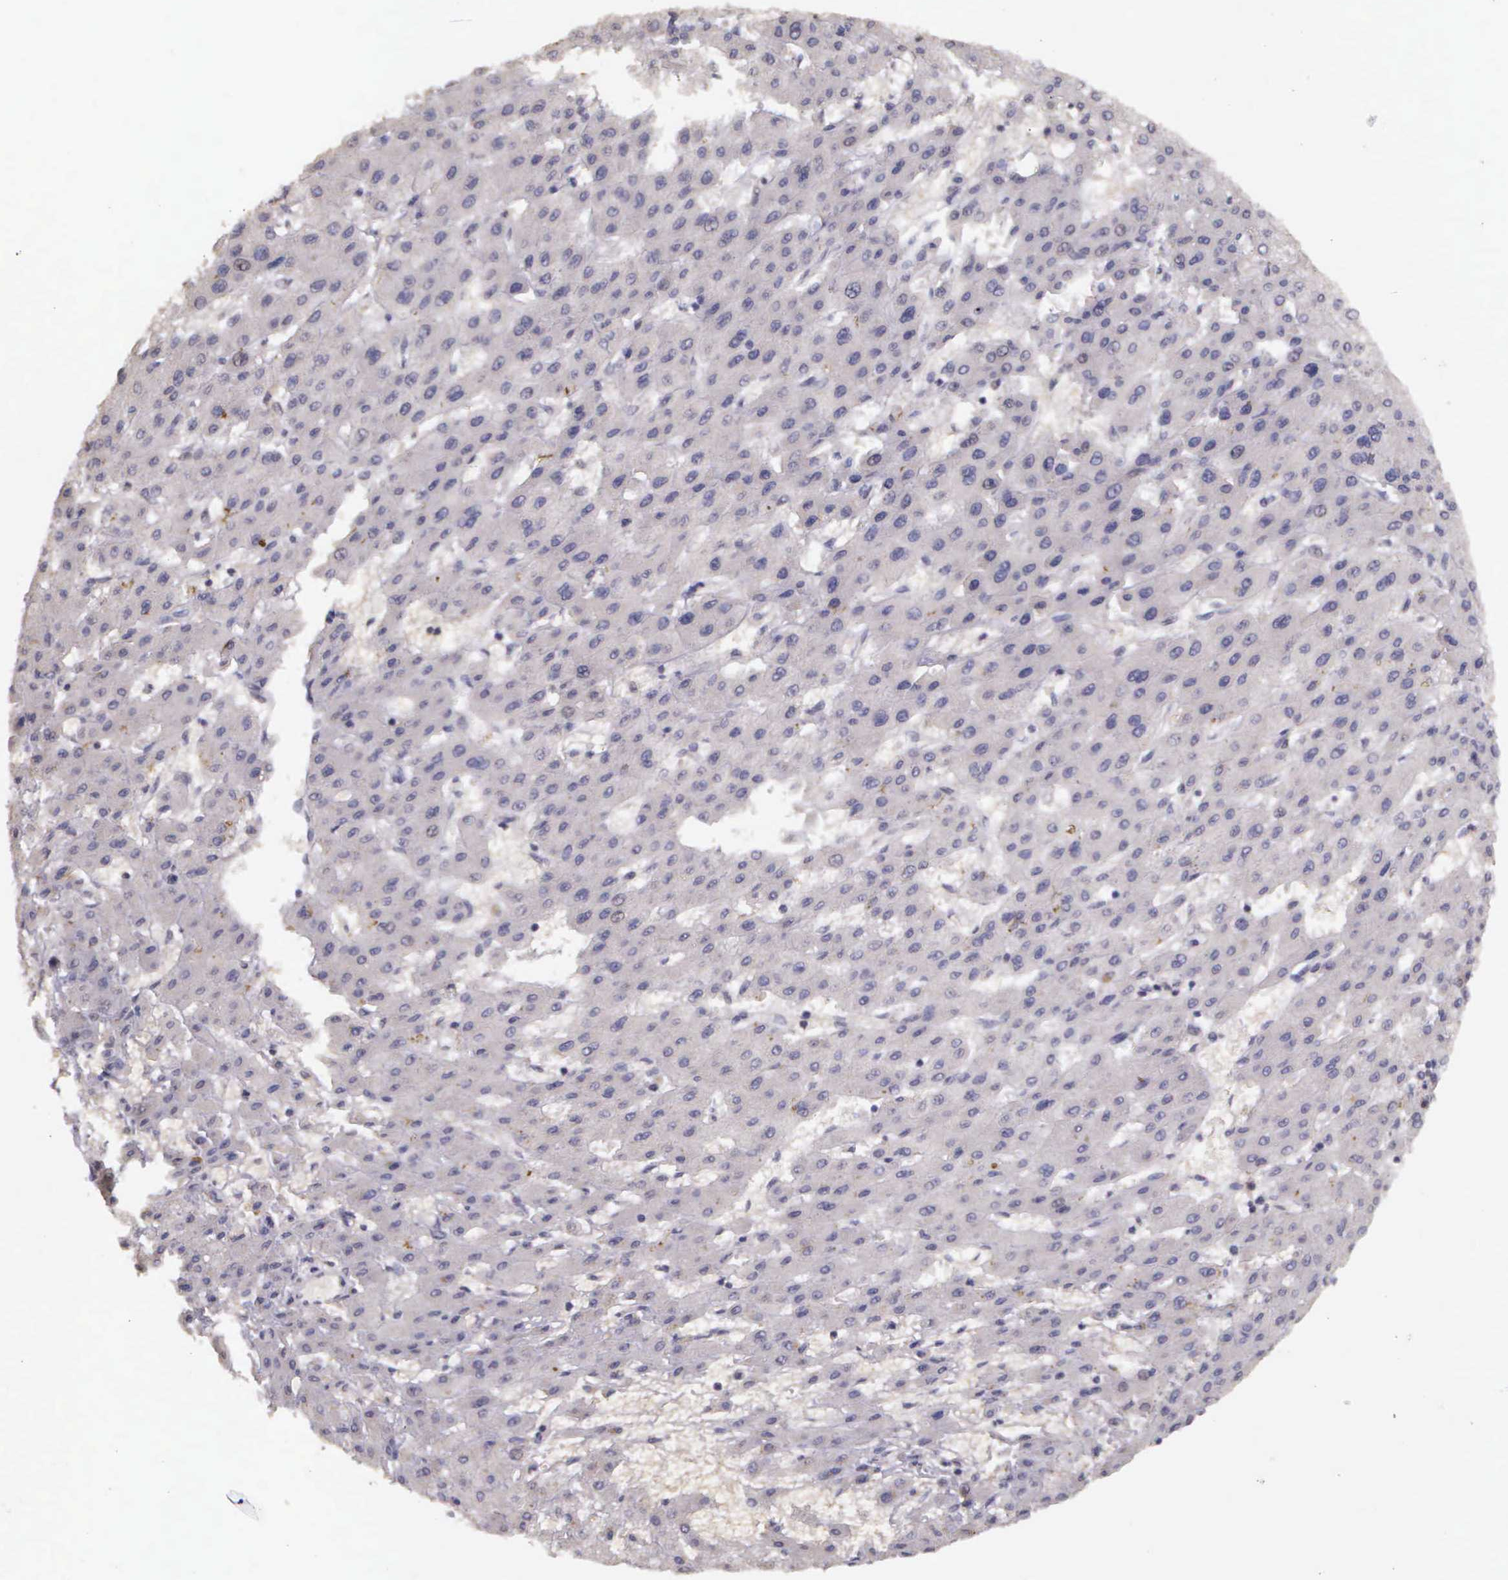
{"staining": {"intensity": "negative", "quantity": "none", "location": "none"}, "tissue": "liver cancer", "cell_type": "Tumor cells", "image_type": "cancer", "snomed": [{"axis": "morphology", "description": "Carcinoma, Hepatocellular, NOS"}, {"axis": "topography", "description": "Liver"}], "caption": "Immunohistochemistry (IHC) of human liver hepatocellular carcinoma reveals no expression in tumor cells.", "gene": "ARMCX5", "patient": {"sex": "female", "age": 52}}